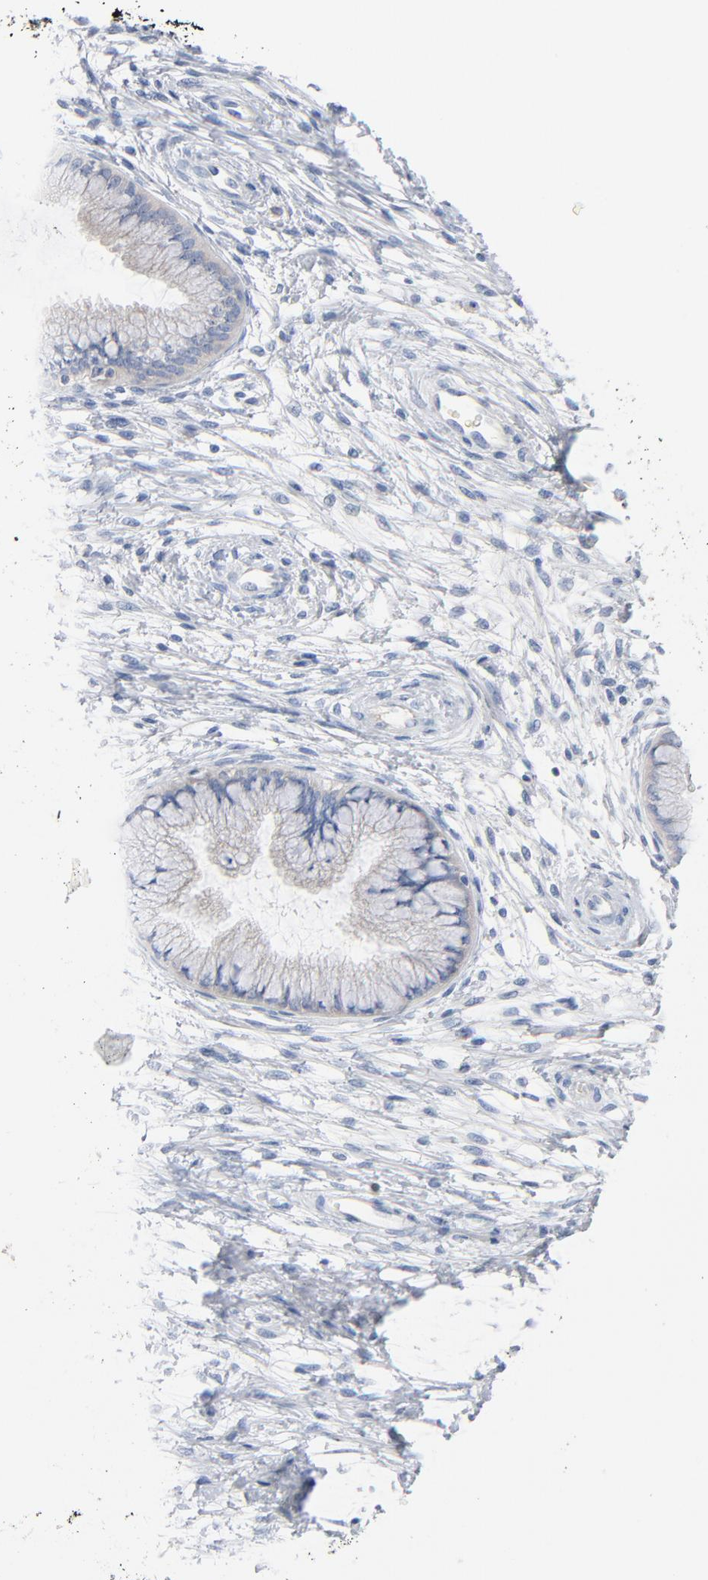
{"staining": {"intensity": "negative", "quantity": "none", "location": "none"}, "tissue": "cervix", "cell_type": "Glandular cells", "image_type": "normal", "snomed": [{"axis": "morphology", "description": "Normal tissue, NOS"}, {"axis": "topography", "description": "Cervix"}], "caption": "Immunohistochemical staining of benign human cervix displays no significant positivity in glandular cells. The staining was performed using DAB to visualize the protein expression in brown, while the nuclei were stained in blue with hematoxylin (Magnification: 20x).", "gene": "GZMB", "patient": {"sex": "female", "age": 39}}